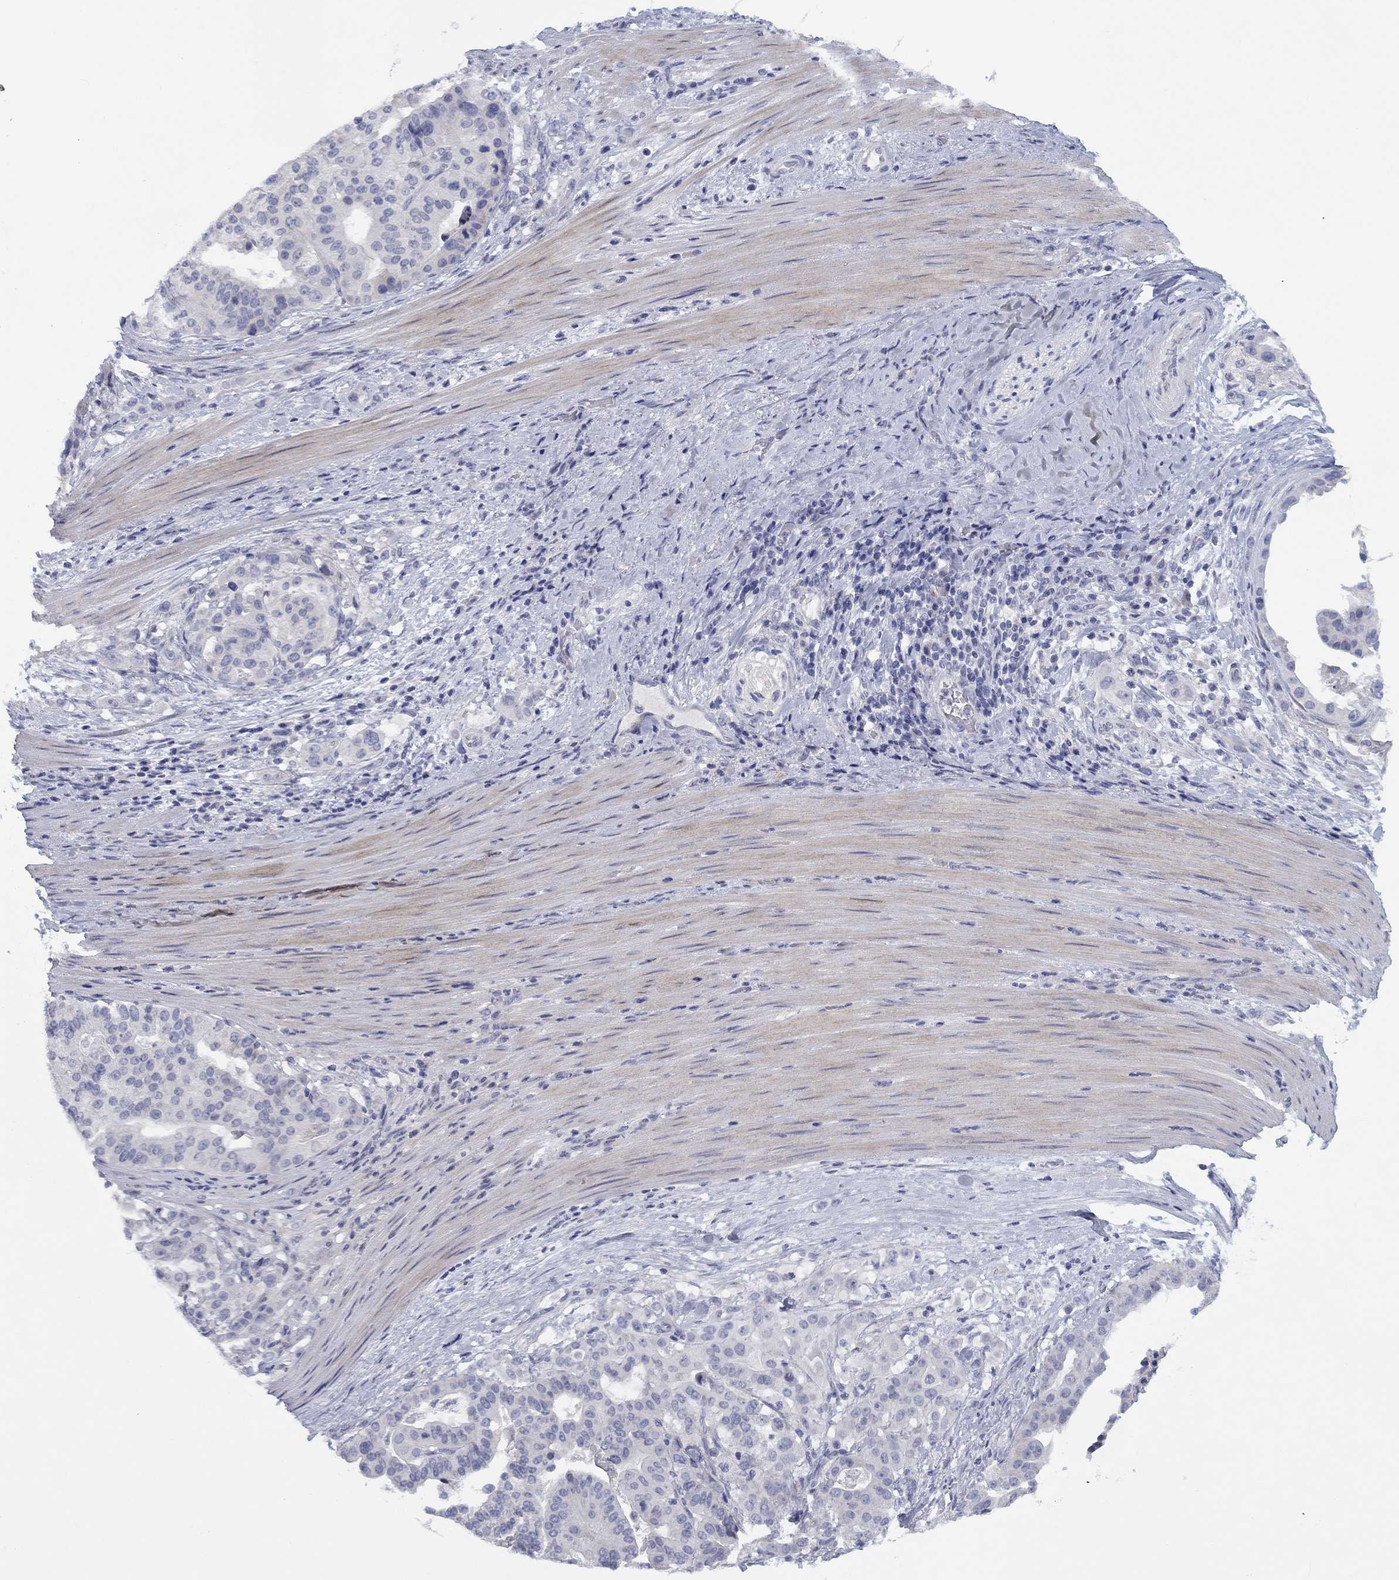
{"staining": {"intensity": "negative", "quantity": "none", "location": "none"}, "tissue": "stomach cancer", "cell_type": "Tumor cells", "image_type": "cancer", "snomed": [{"axis": "morphology", "description": "Adenocarcinoma, NOS"}, {"axis": "topography", "description": "Stomach"}], "caption": "Tumor cells show no significant expression in adenocarcinoma (stomach).", "gene": "CALB1", "patient": {"sex": "male", "age": 48}}